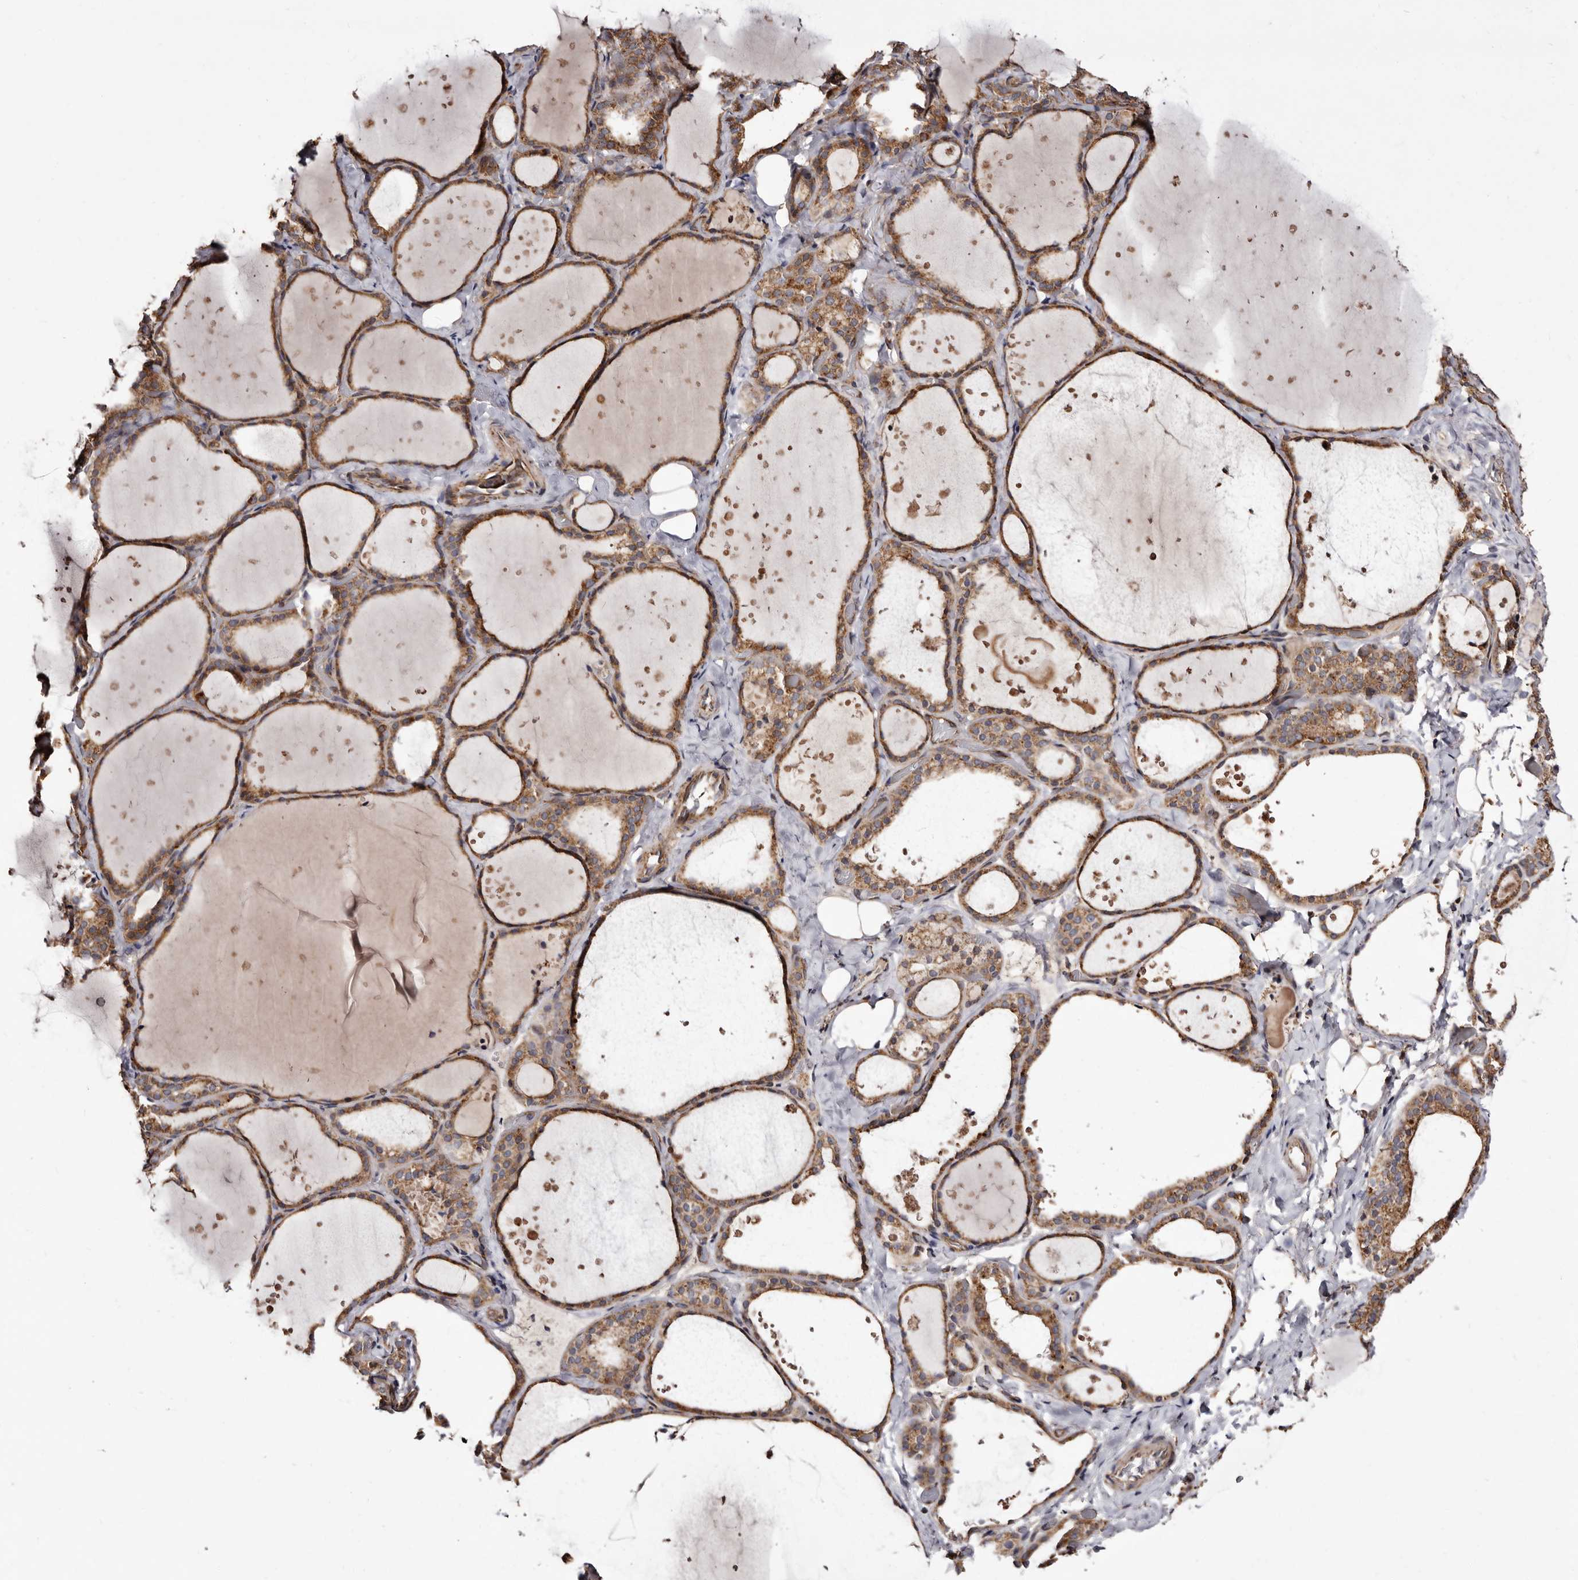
{"staining": {"intensity": "moderate", "quantity": ">75%", "location": "cytoplasmic/membranous"}, "tissue": "thyroid gland", "cell_type": "Glandular cells", "image_type": "normal", "snomed": [{"axis": "morphology", "description": "Normal tissue, NOS"}, {"axis": "topography", "description": "Thyroid gland"}], "caption": "Immunohistochemistry (IHC) photomicrograph of unremarkable thyroid gland: thyroid gland stained using immunohistochemistry demonstrates medium levels of moderate protein expression localized specifically in the cytoplasmic/membranous of glandular cells, appearing as a cytoplasmic/membranous brown color.", "gene": "LUZP1", "patient": {"sex": "female", "age": 44}}